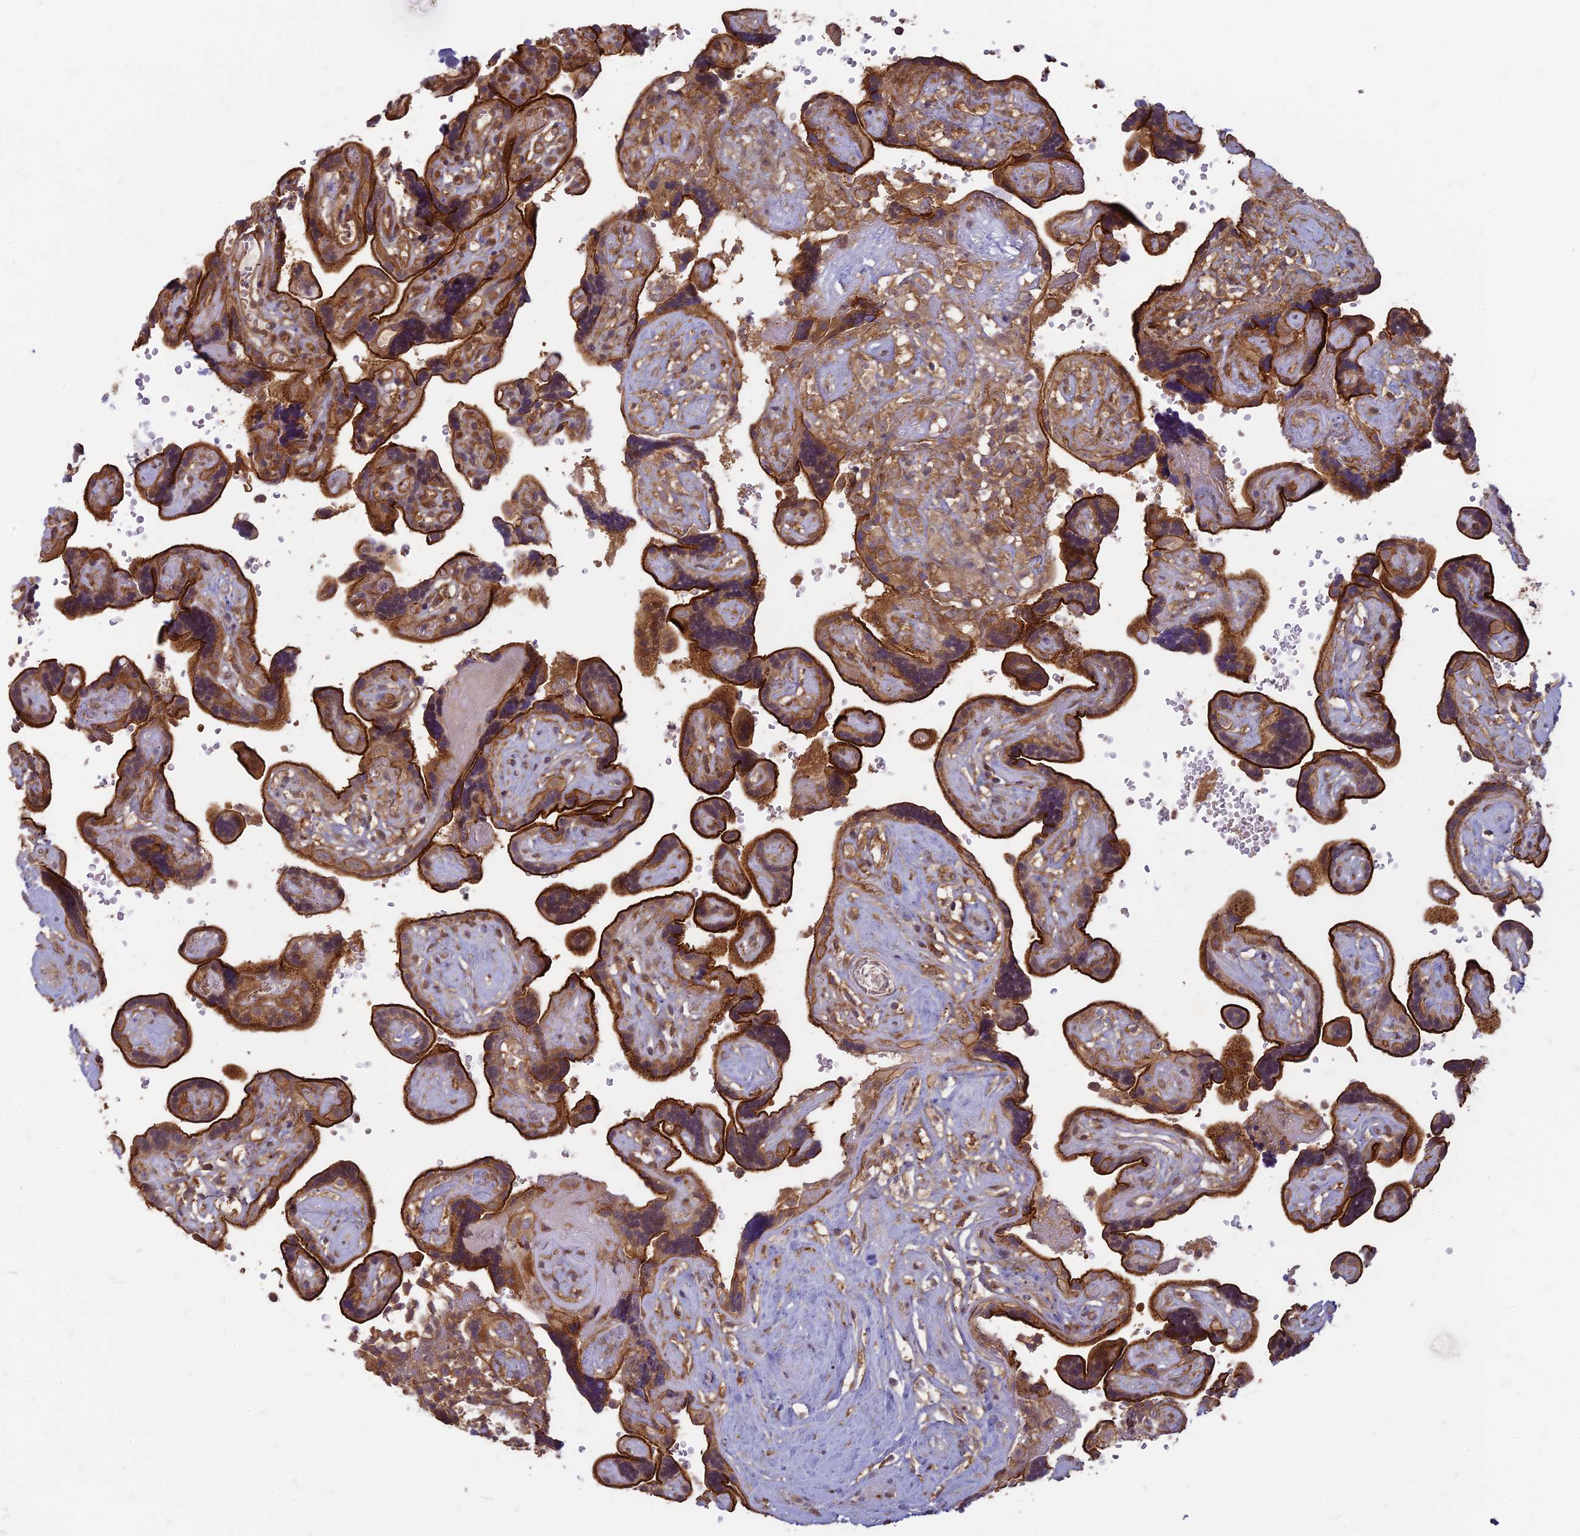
{"staining": {"intensity": "moderate", "quantity": ">75%", "location": "cytoplasmic/membranous,nuclear"}, "tissue": "placenta", "cell_type": "Decidual cells", "image_type": "normal", "snomed": [{"axis": "morphology", "description": "Normal tissue, NOS"}, {"axis": "topography", "description": "Placenta"}], "caption": "Benign placenta exhibits moderate cytoplasmic/membranous,nuclear positivity in approximately >75% of decidual cells, visualized by immunohistochemistry. Immunohistochemistry (ihc) stains the protein in brown and the nuclei are stained blue.", "gene": "TCF25", "patient": {"sex": "female", "age": 30}}